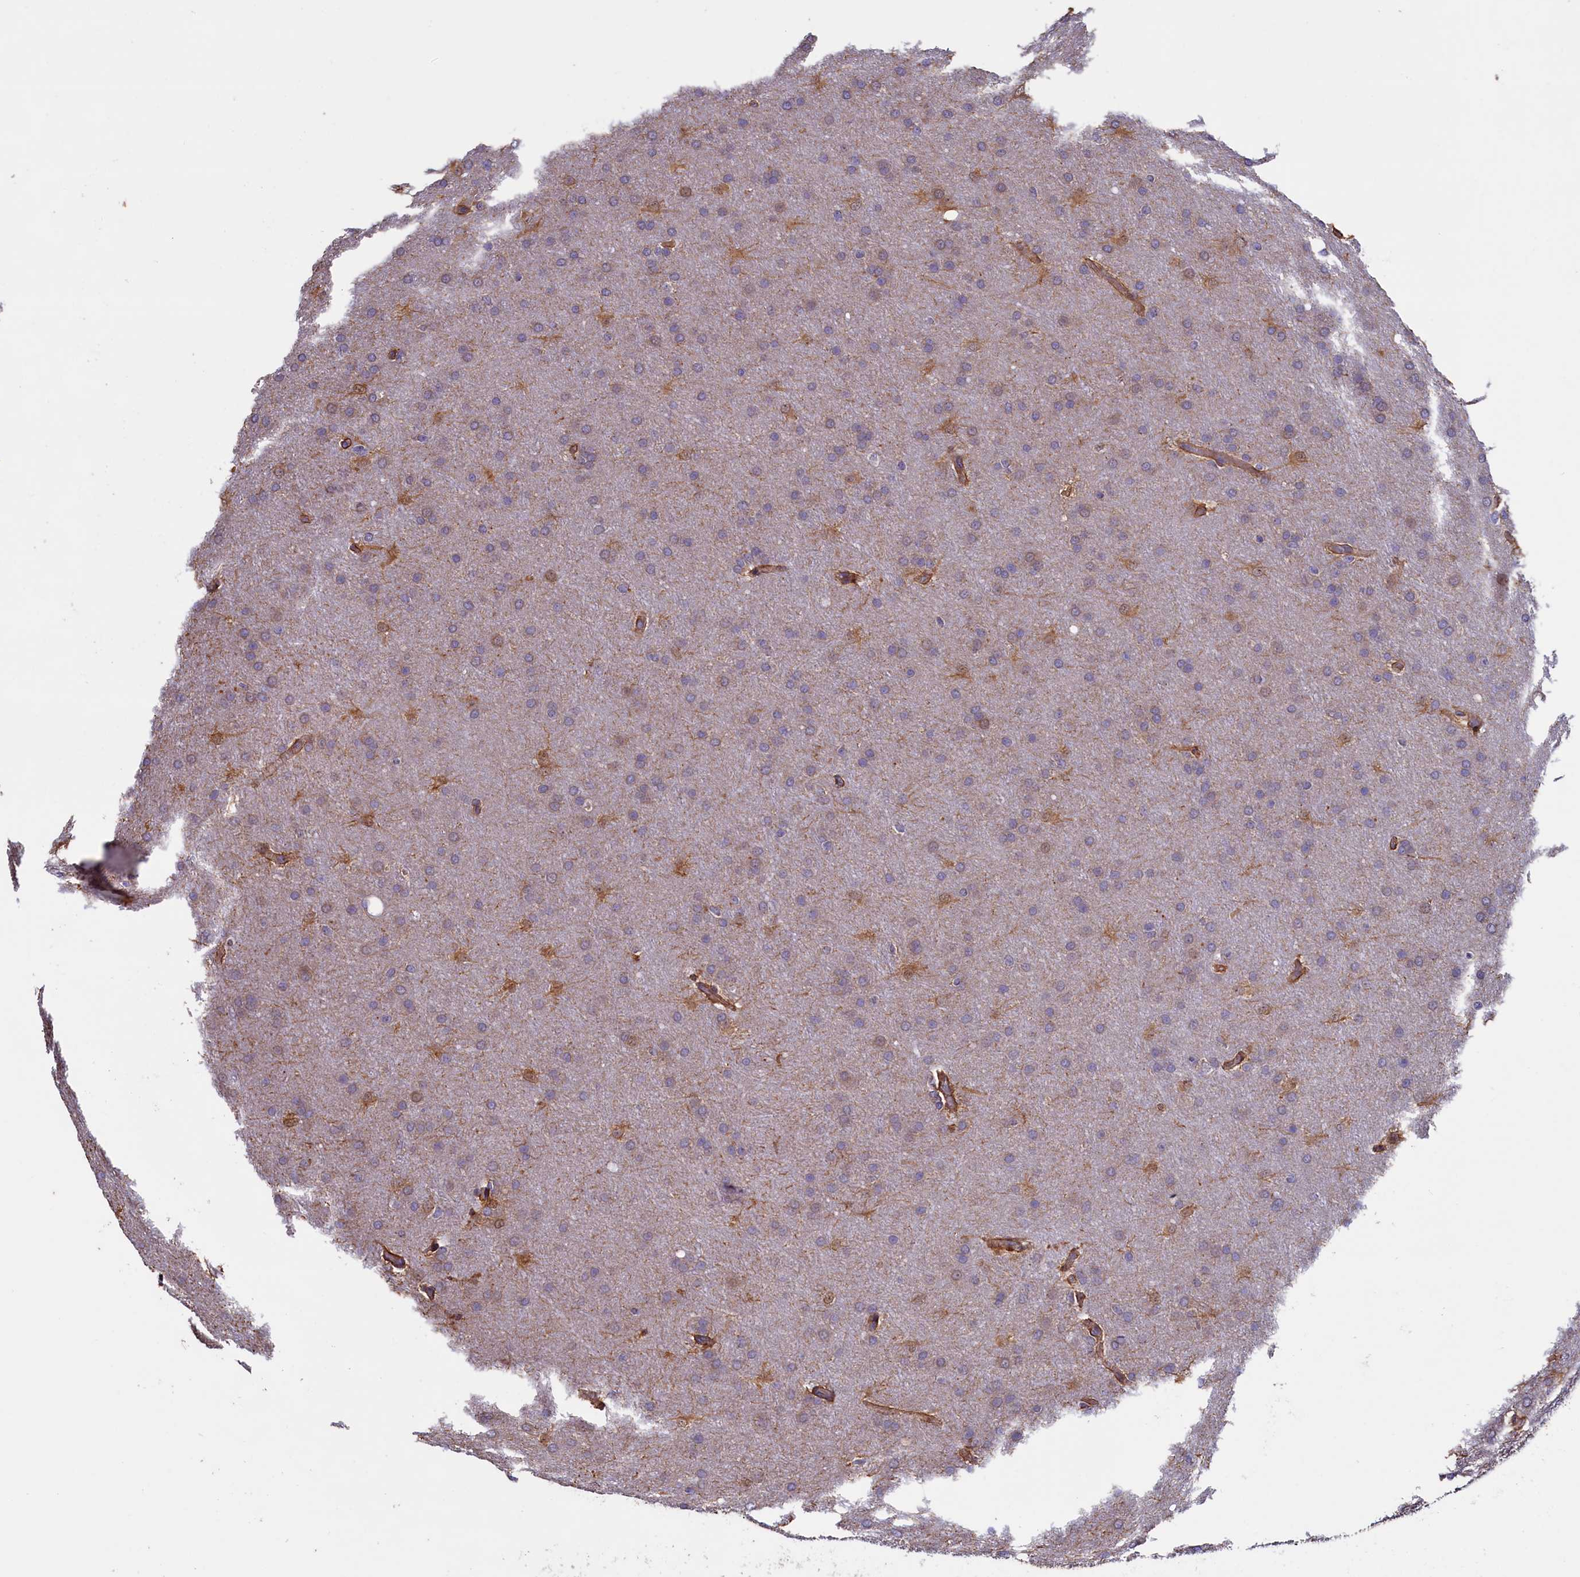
{"staining": {"intensity": "negative", "quantity": "none", "location": "none"}, "tissue": "glioma", "cell_type": "Tumor cells", "image_type": "cancer", "snomed": [{"axis": "morphology", "description": "Glioma, malignant, Low grade"}, {"axis": "topography", "description": "Brain"}], "caption": "The photomicrograph displays no staining of tumor cells in glioma.", "gene": "ATXN2L", "patient": {"sex": "female", "age": 32}}